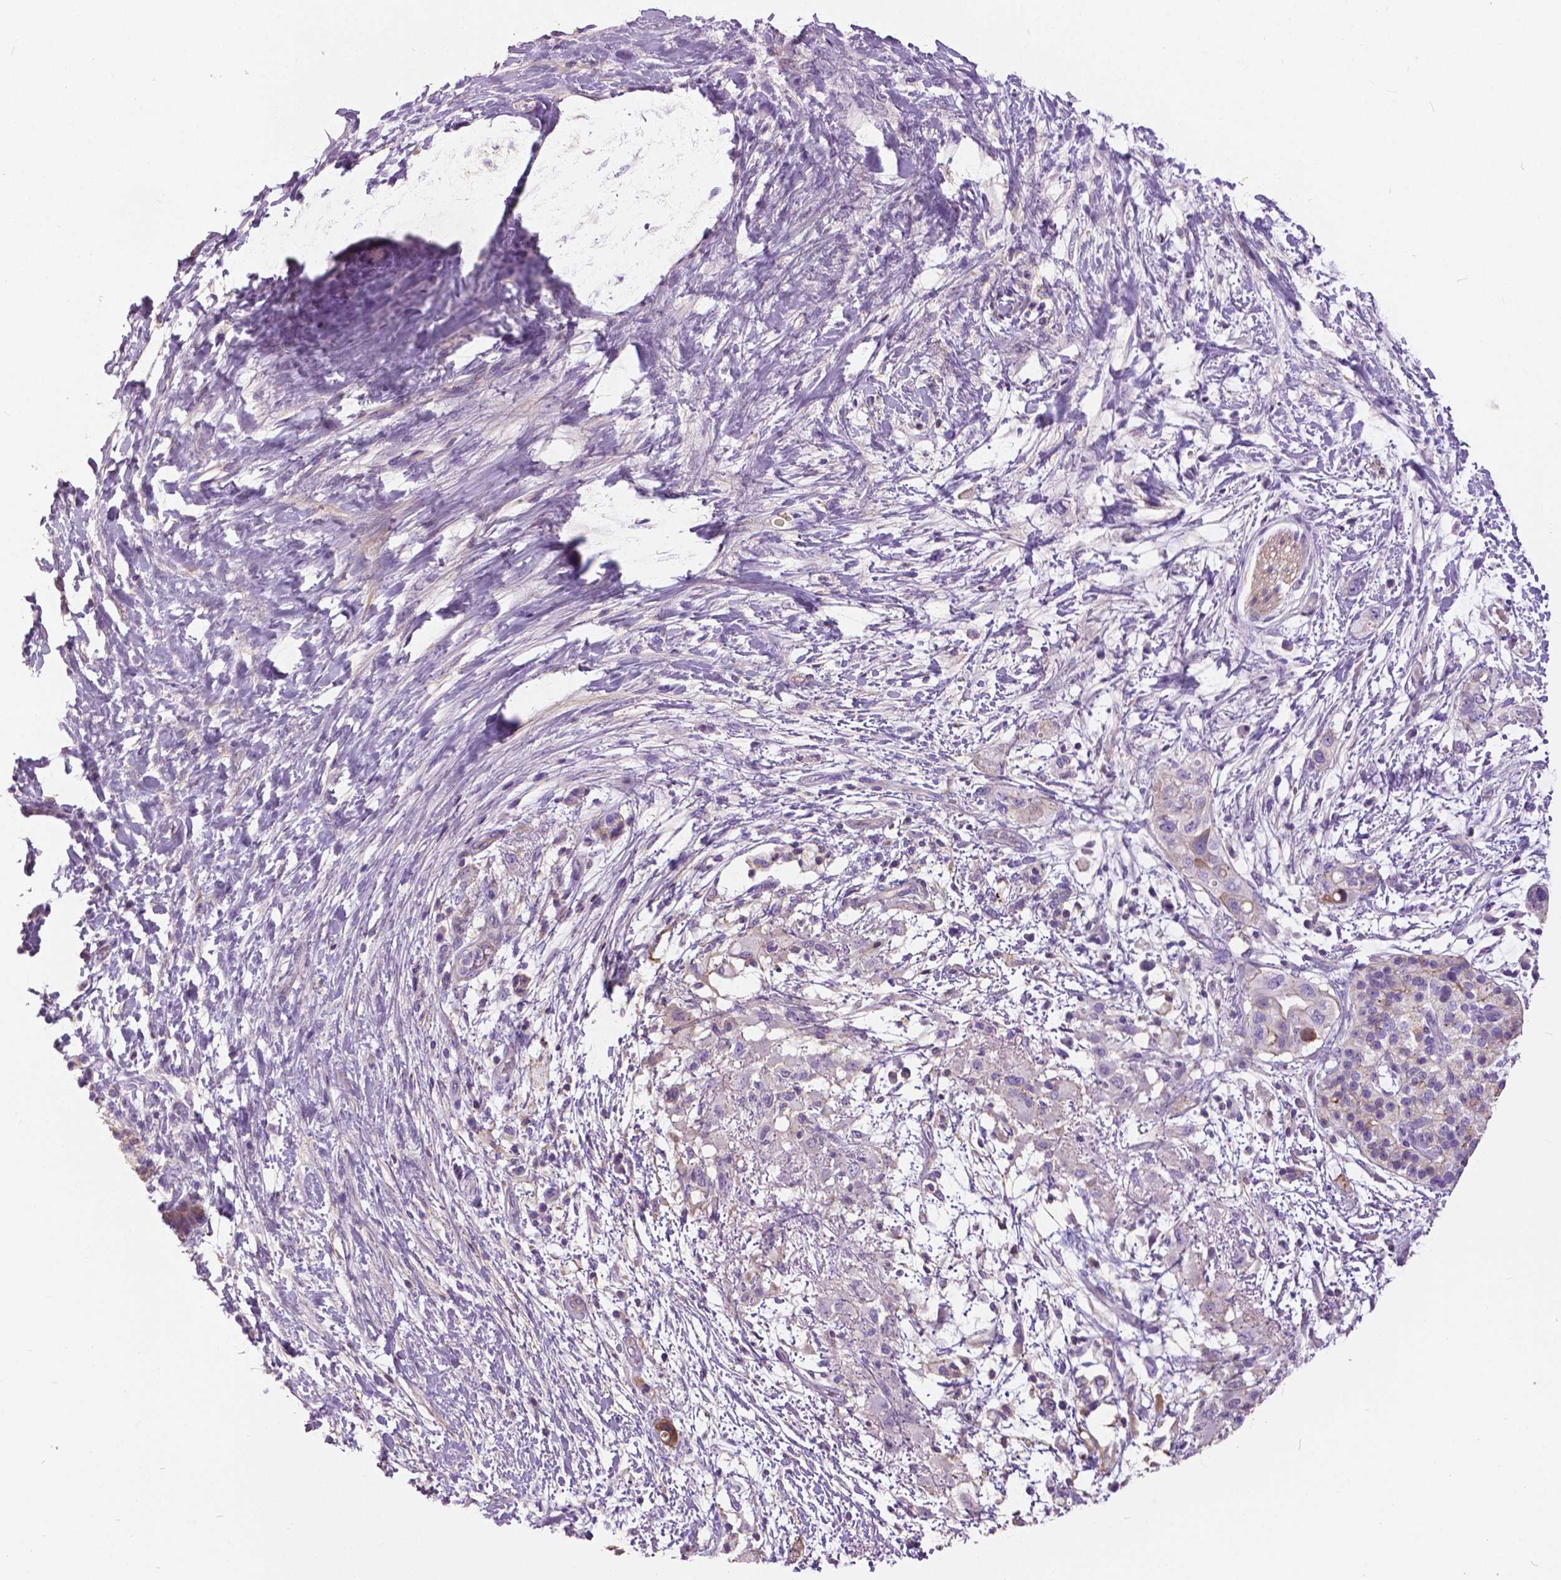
{"staining": {"intensity": "moderate", "quantity": "<25%", "location": "cytoplasmic/membranous"}, "tissue": "pancreatic cancer", "cell_type": "Tumor cells", "image_type": "cancer", "snomed": [{"axis": "morphology", "description": "Adenocarcinoma, NOS"}, {"axis": "topography", "description": "Pancreas"}], "caption": "Immunohistochemical staining of pancreatic cancer exhibits low levels of moderate cytoplasmic/membranous protein expression in about <25% of tumor cells. The protein of interest is stained brown, and the nuclei are stained in blue (DAB IHC with brightfield microscopy, high magnification).", "gene": "ANXA13", "patient": {"sex": "female", "age": 72}}